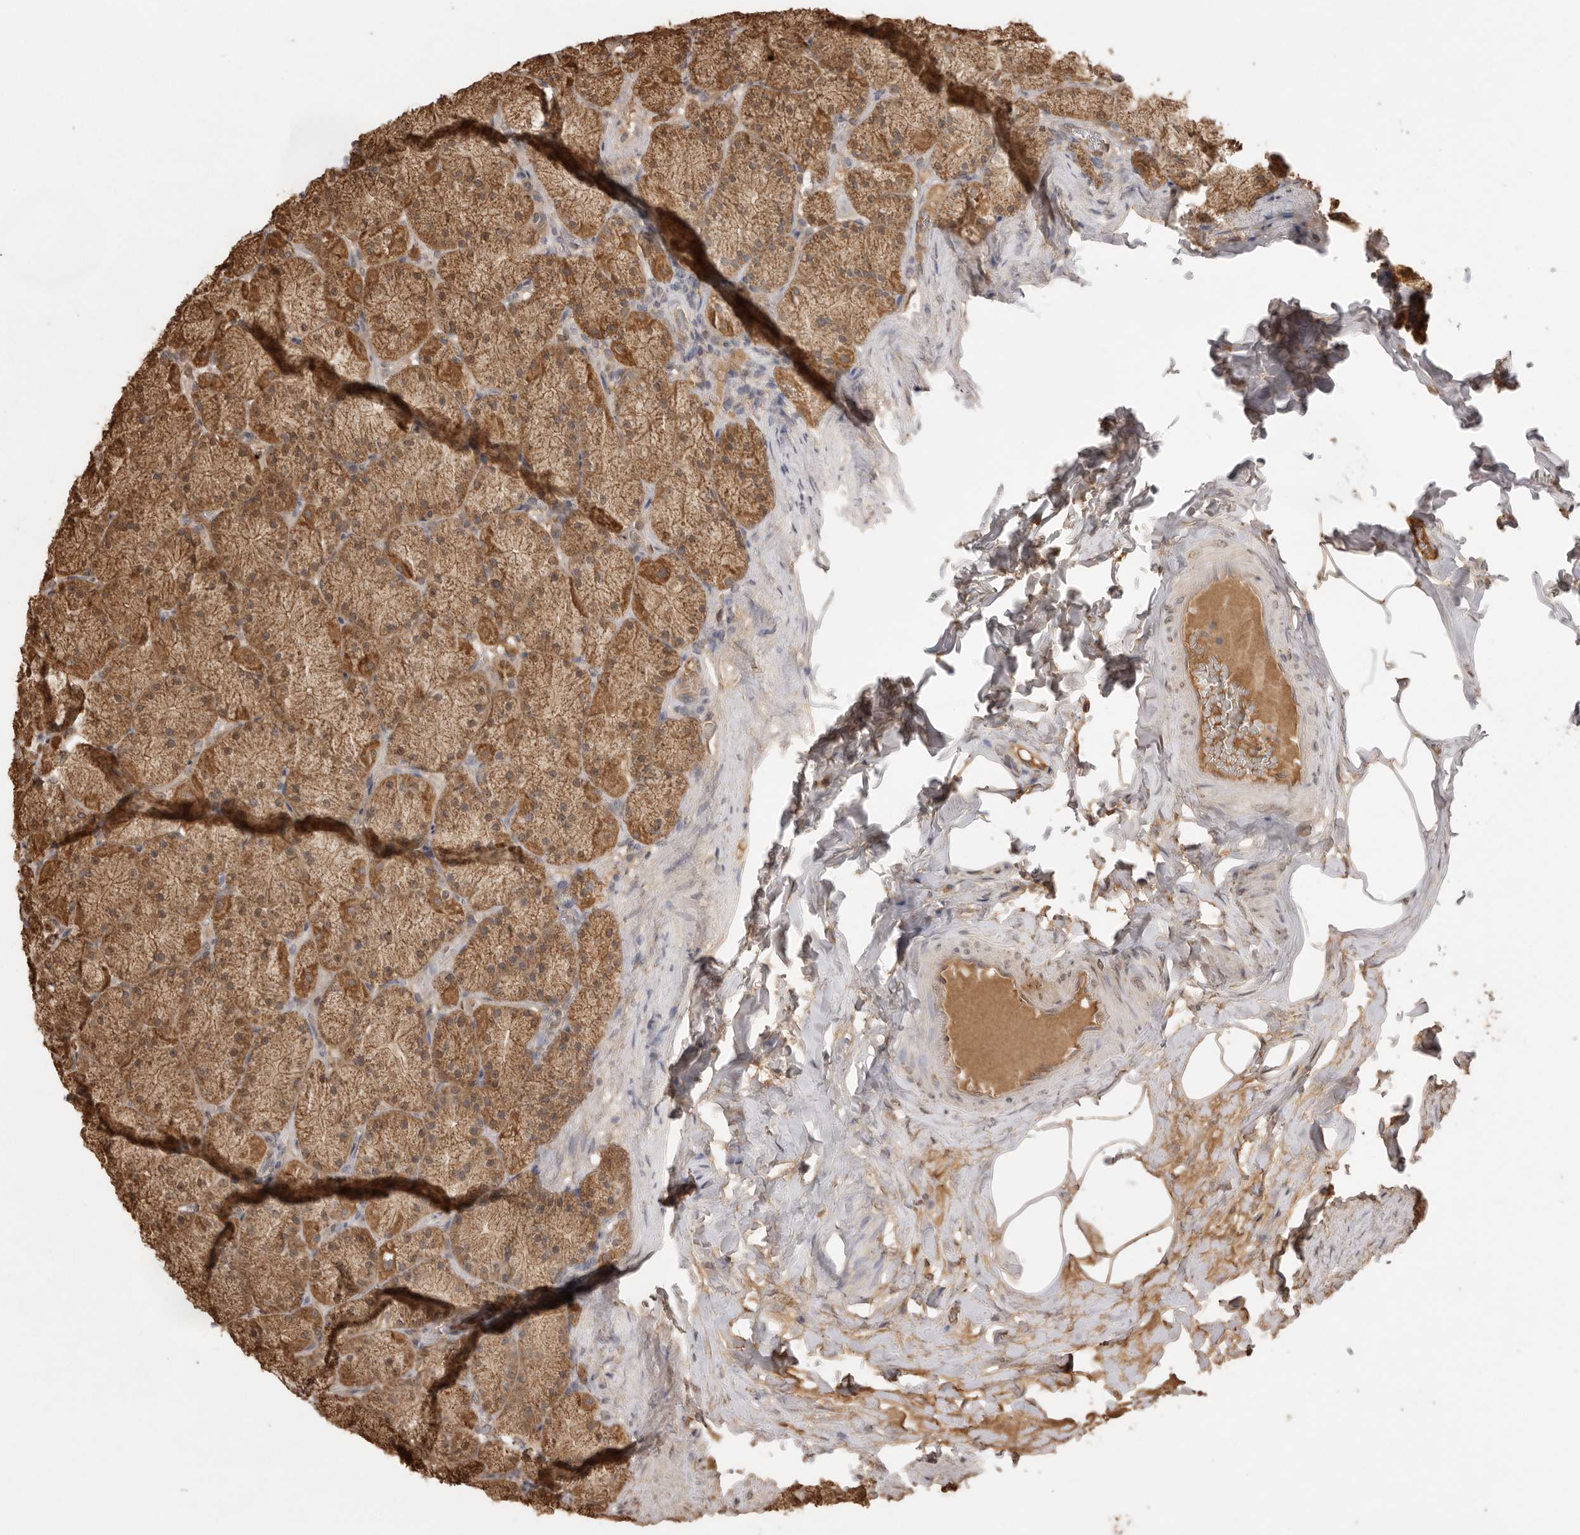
{"staining": {"intensity": "moderate", "quantity": ">75%", "location": "cytoplasmic/membranous"}, "tissue": "stomach", "cell_type": "Glandular cells", "image_type": "normal", "snomed": [{"axis": "morphology", "description": "Normal tissue, NOS"}, {"axis": "topography", "description": "Stomach, upper"}], "caption": "Protein staining demonstrates moderate cytoplasmic/membranous positivity in approximately >75% of glandular cells in unremarkable stomach.", "gene": "JAG2", "patient": {"sex": "female", "age": 56}}